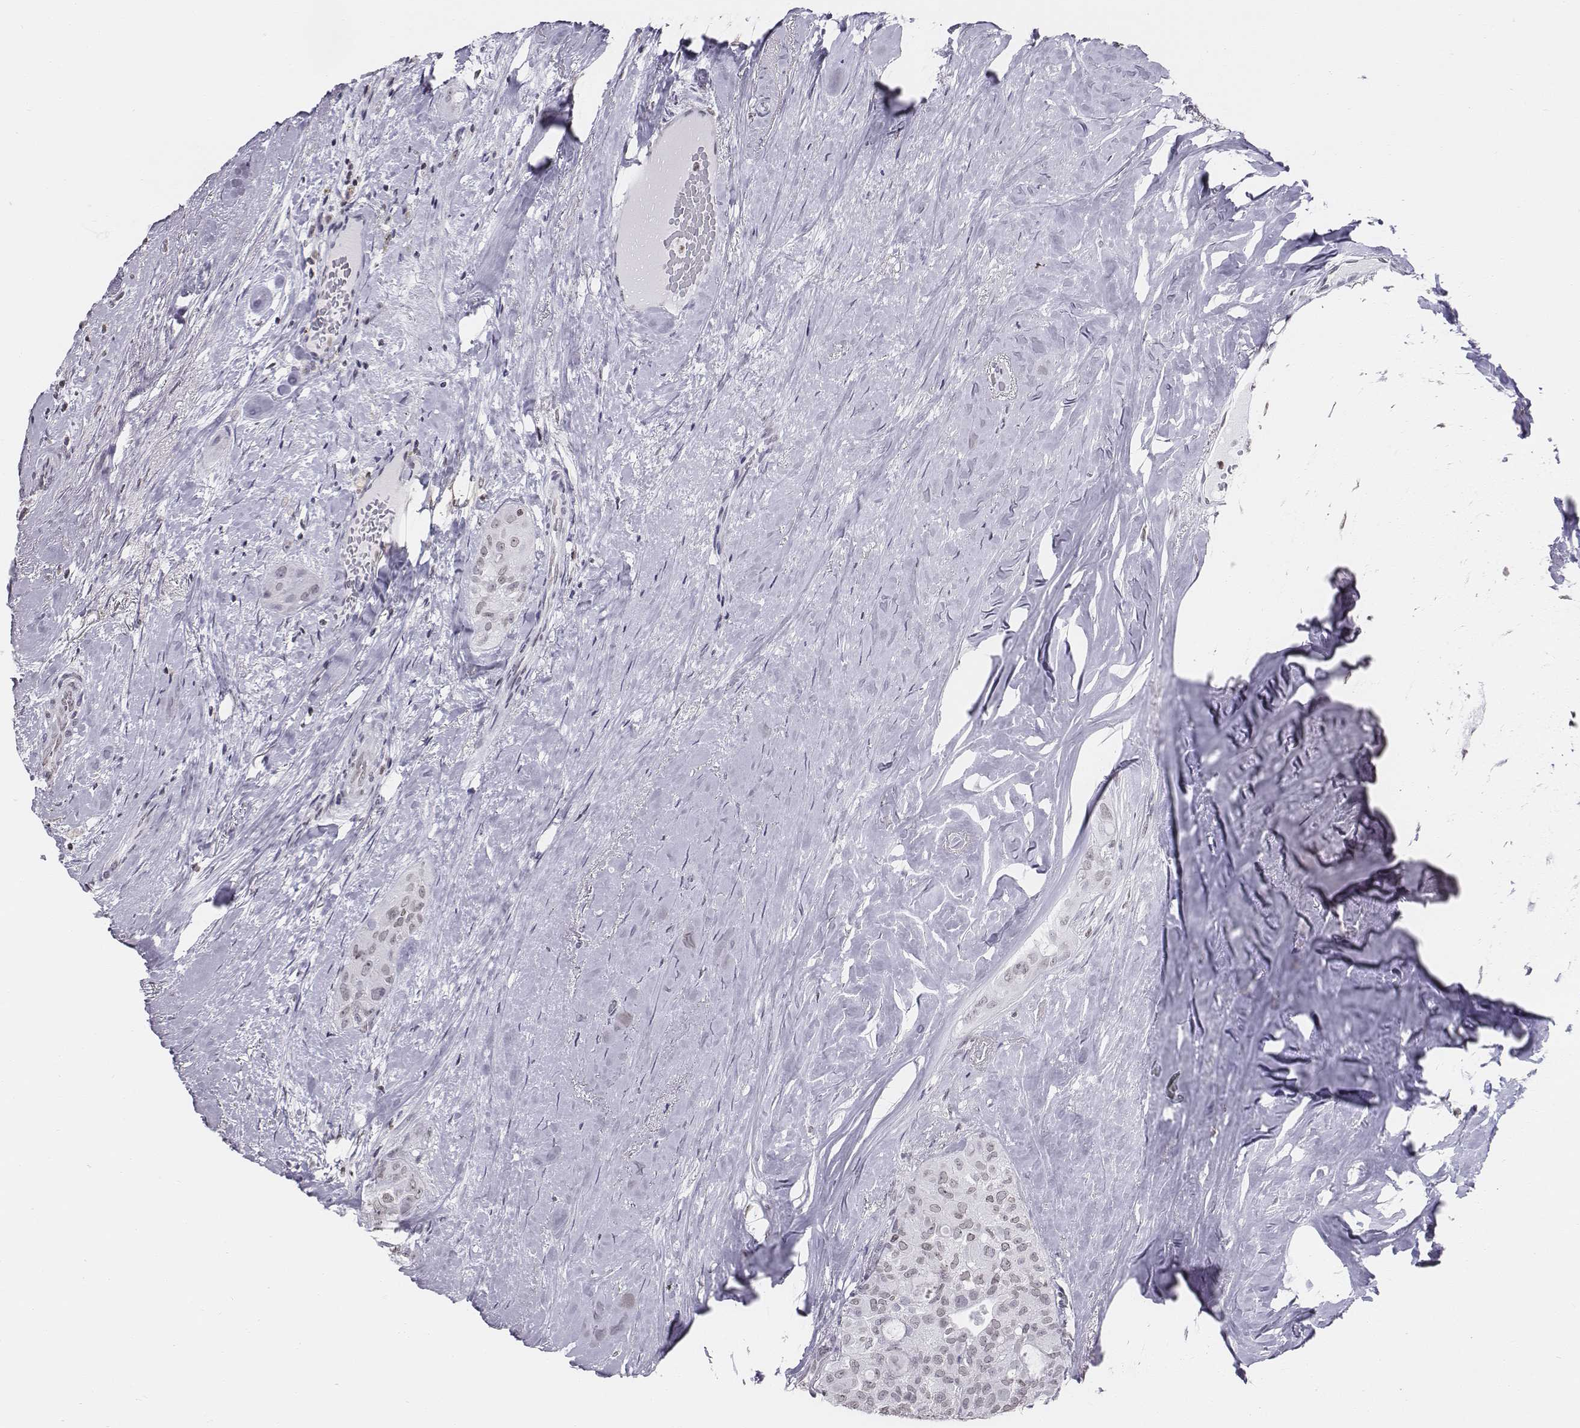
{"staining": {"intensity": "negative", "quantity": "none", "location": "none"}, "tissue": "thyroid cancer", "cell_type": "Tumor cells", "image_type": "cancer", "snomed": [{"axis": "morphology", "description": "Follicular adenoma carcinoma, NOS"}, {"axis": "topography", "description": "Thyroid gland"}], "caption": "Tumor cells are negative for protein expression in human thyroid cancer. Nuclei are stained in blue.", "gene": "BARHL1", "patient": {"sex": "male", "age": 75}}